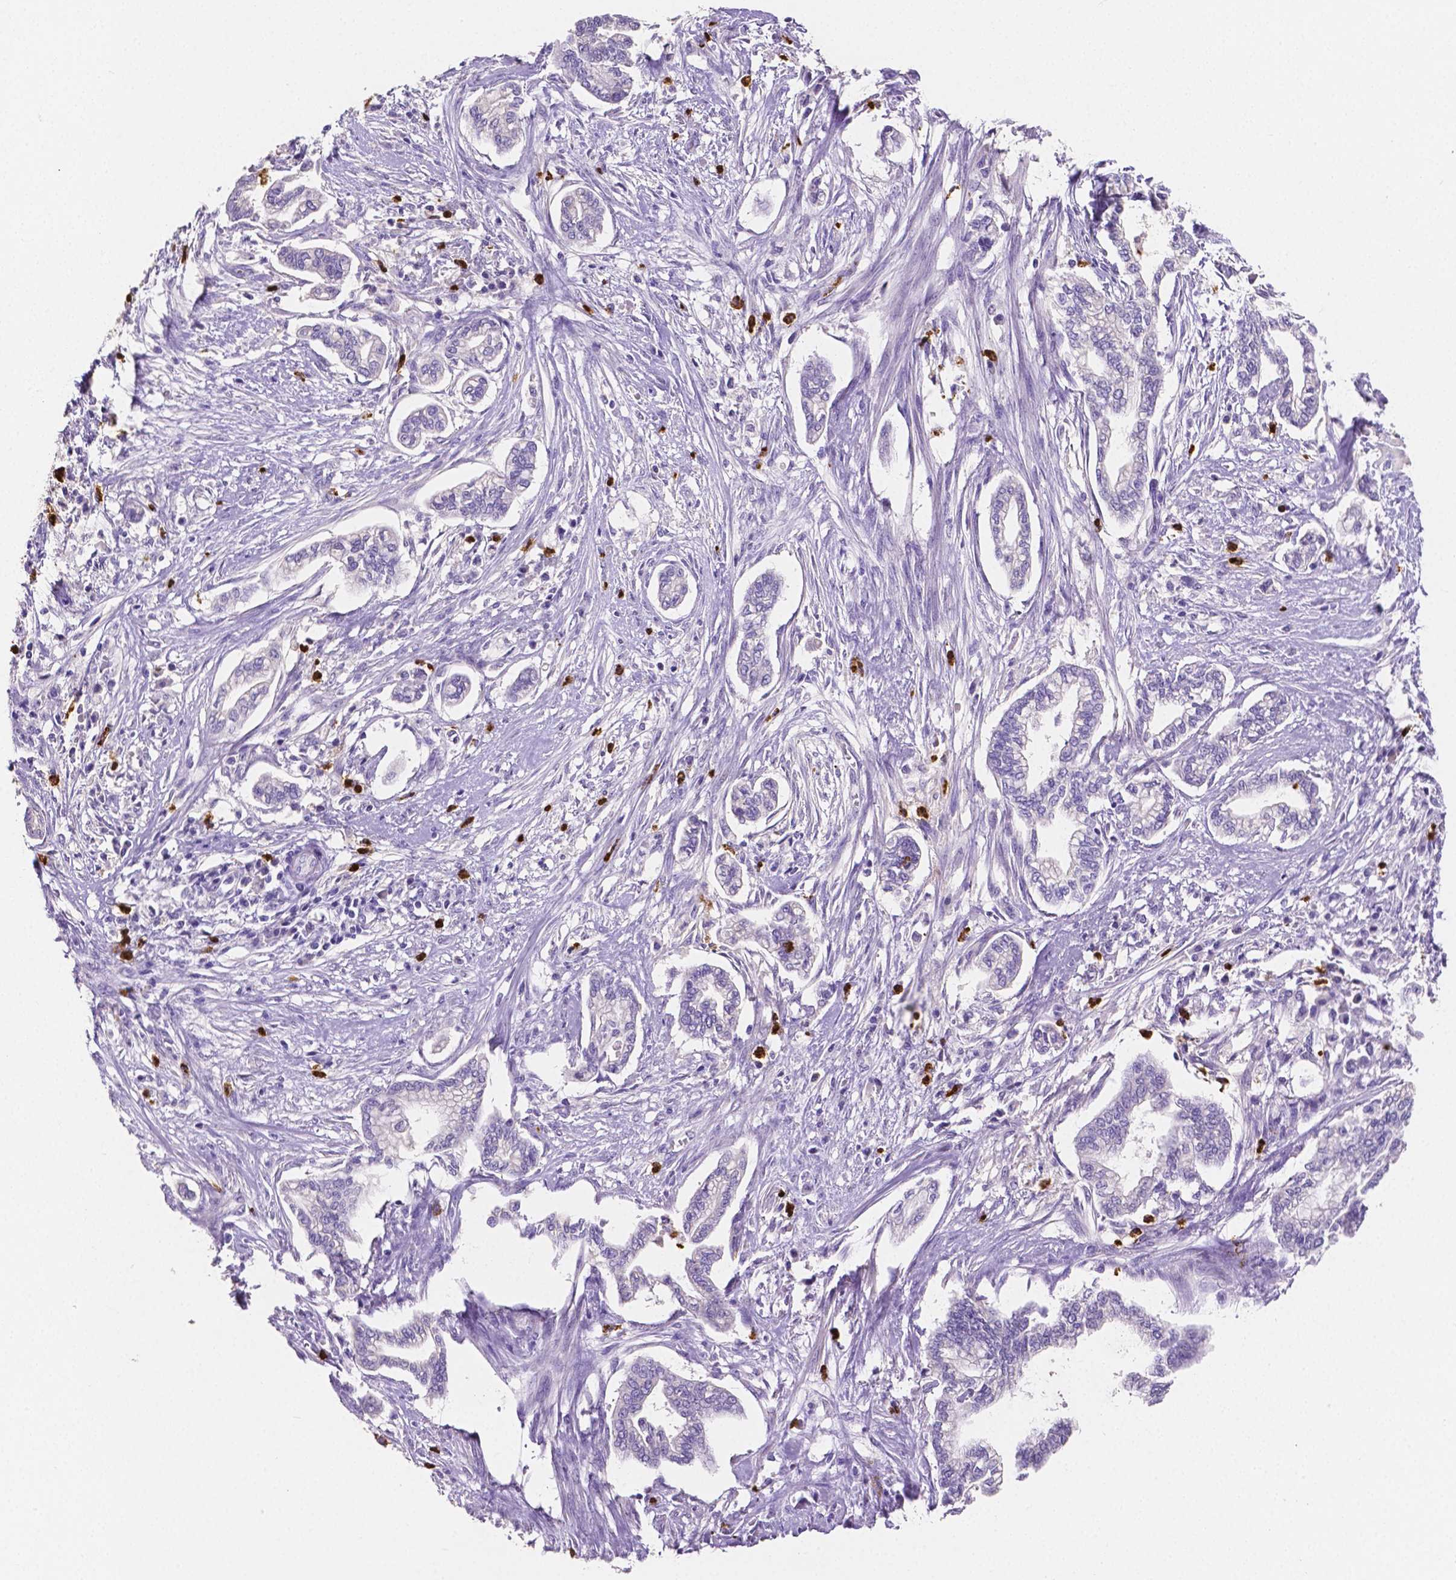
{"staining": {"intensity": "negative", "quantity": "none", "location": "none"}, "tissue": "cervical cancer", "cell_type": "Tumor cells", "image_type": "cancer", "snomed": [{"axis": "morphology", "description": "Adenocarcinoma, NOS"}, {"axis": "topography", "description": "Cervix"}], "caption": "Image shows no protein expression in tumor cells of cervical cancer tissue.", "gene": "MMP9", "patient": {"sex": "female", "age": 62}}